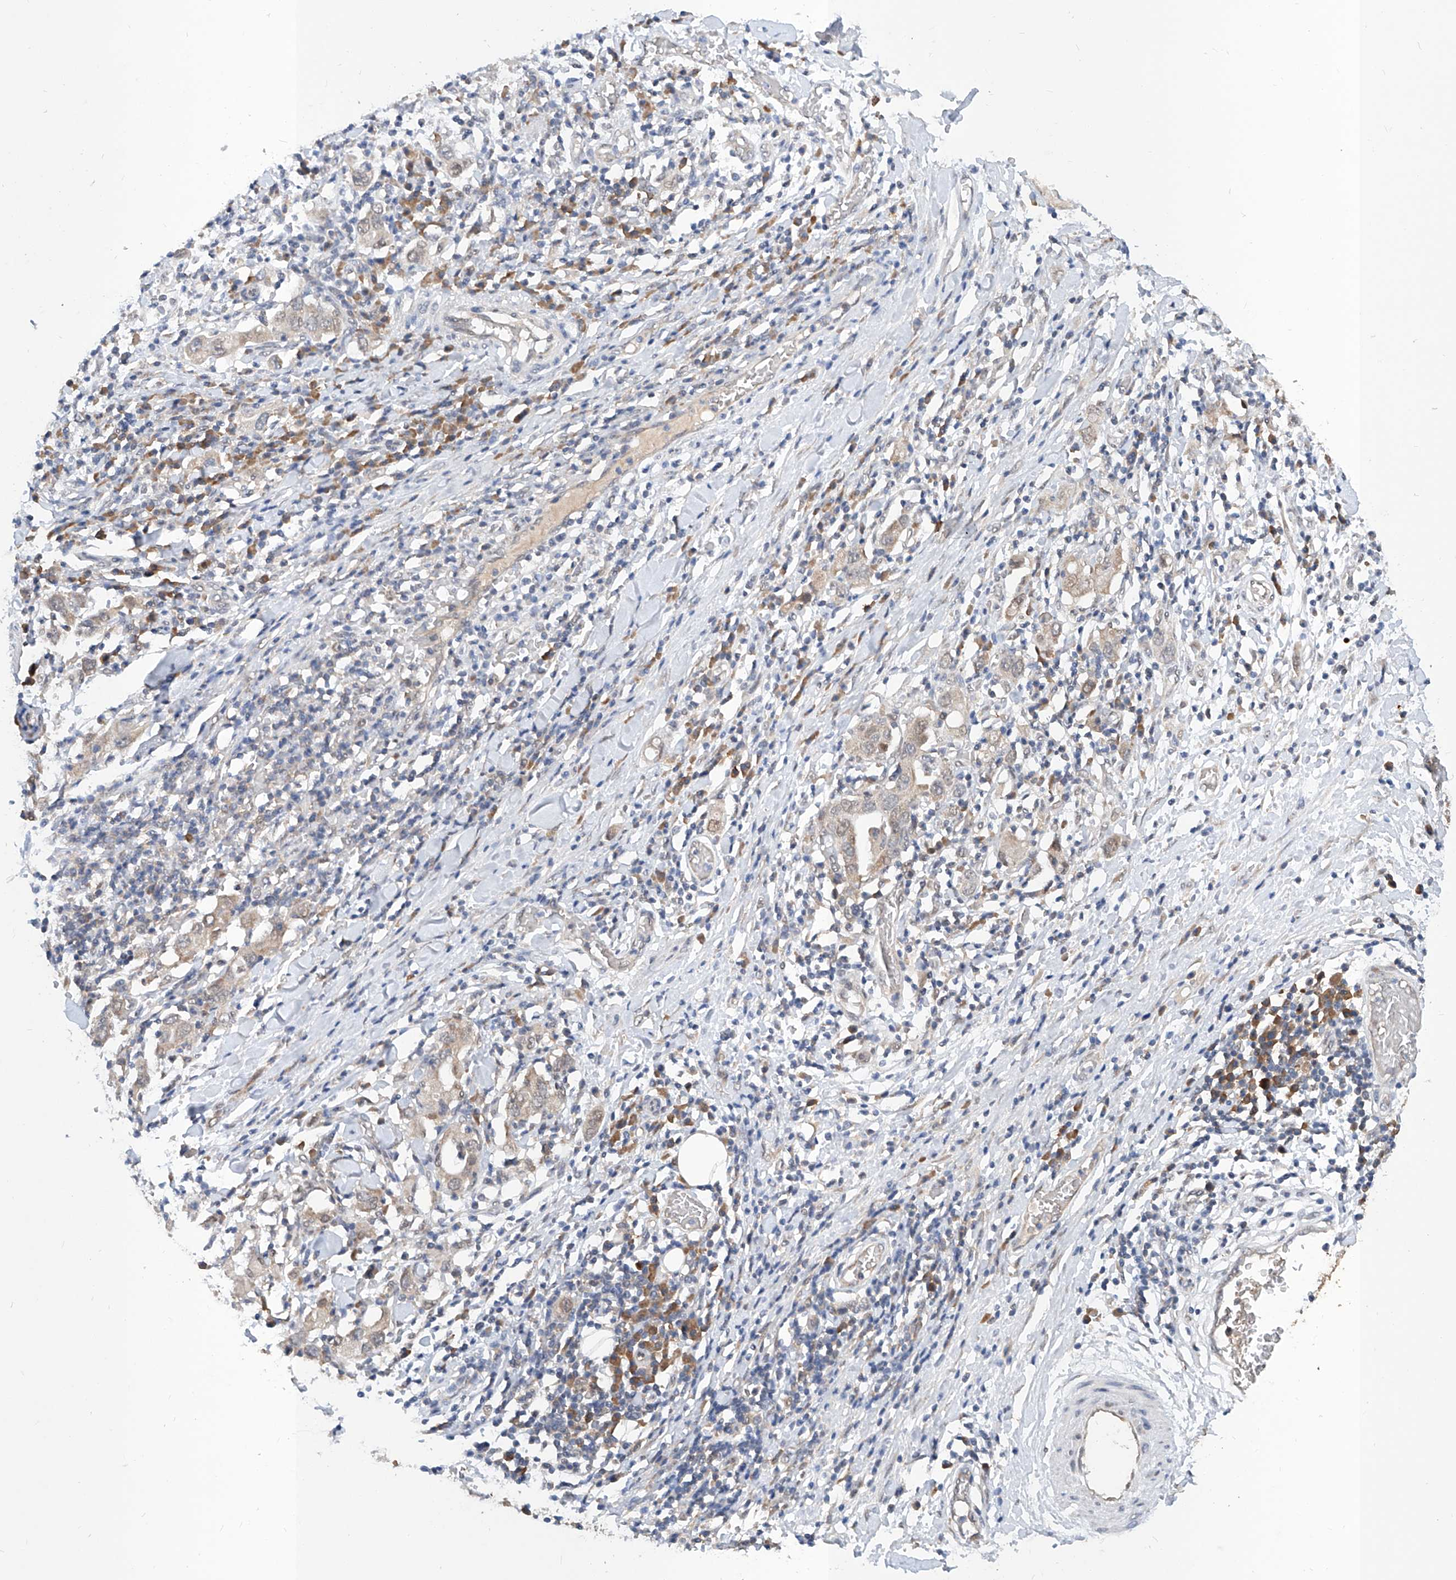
{"staining": {"intensity": "negative", "quantity": "none", "location": "none"}, "tissue": "stomach cancer", "cell_type": "Tumor cells", "image_type": "cancer", "snomed": [{"axis": "morphology", "description": "Adenocarcinoma, NOS"}, {"axis": "topography", "description": "Stomach, upper"}], "caption": "Immunohistochemistry (IHC) histopathology image of stomach adenocarcinoma stained for a protein (brown), which exhibits no expression in tumor cells. The staining is performed using DAB brown chromogen with nuclei counter-stained in using hematoxylin.", "gene": "CARMIL3", "patient": {"sex": "male", "age": 62}}